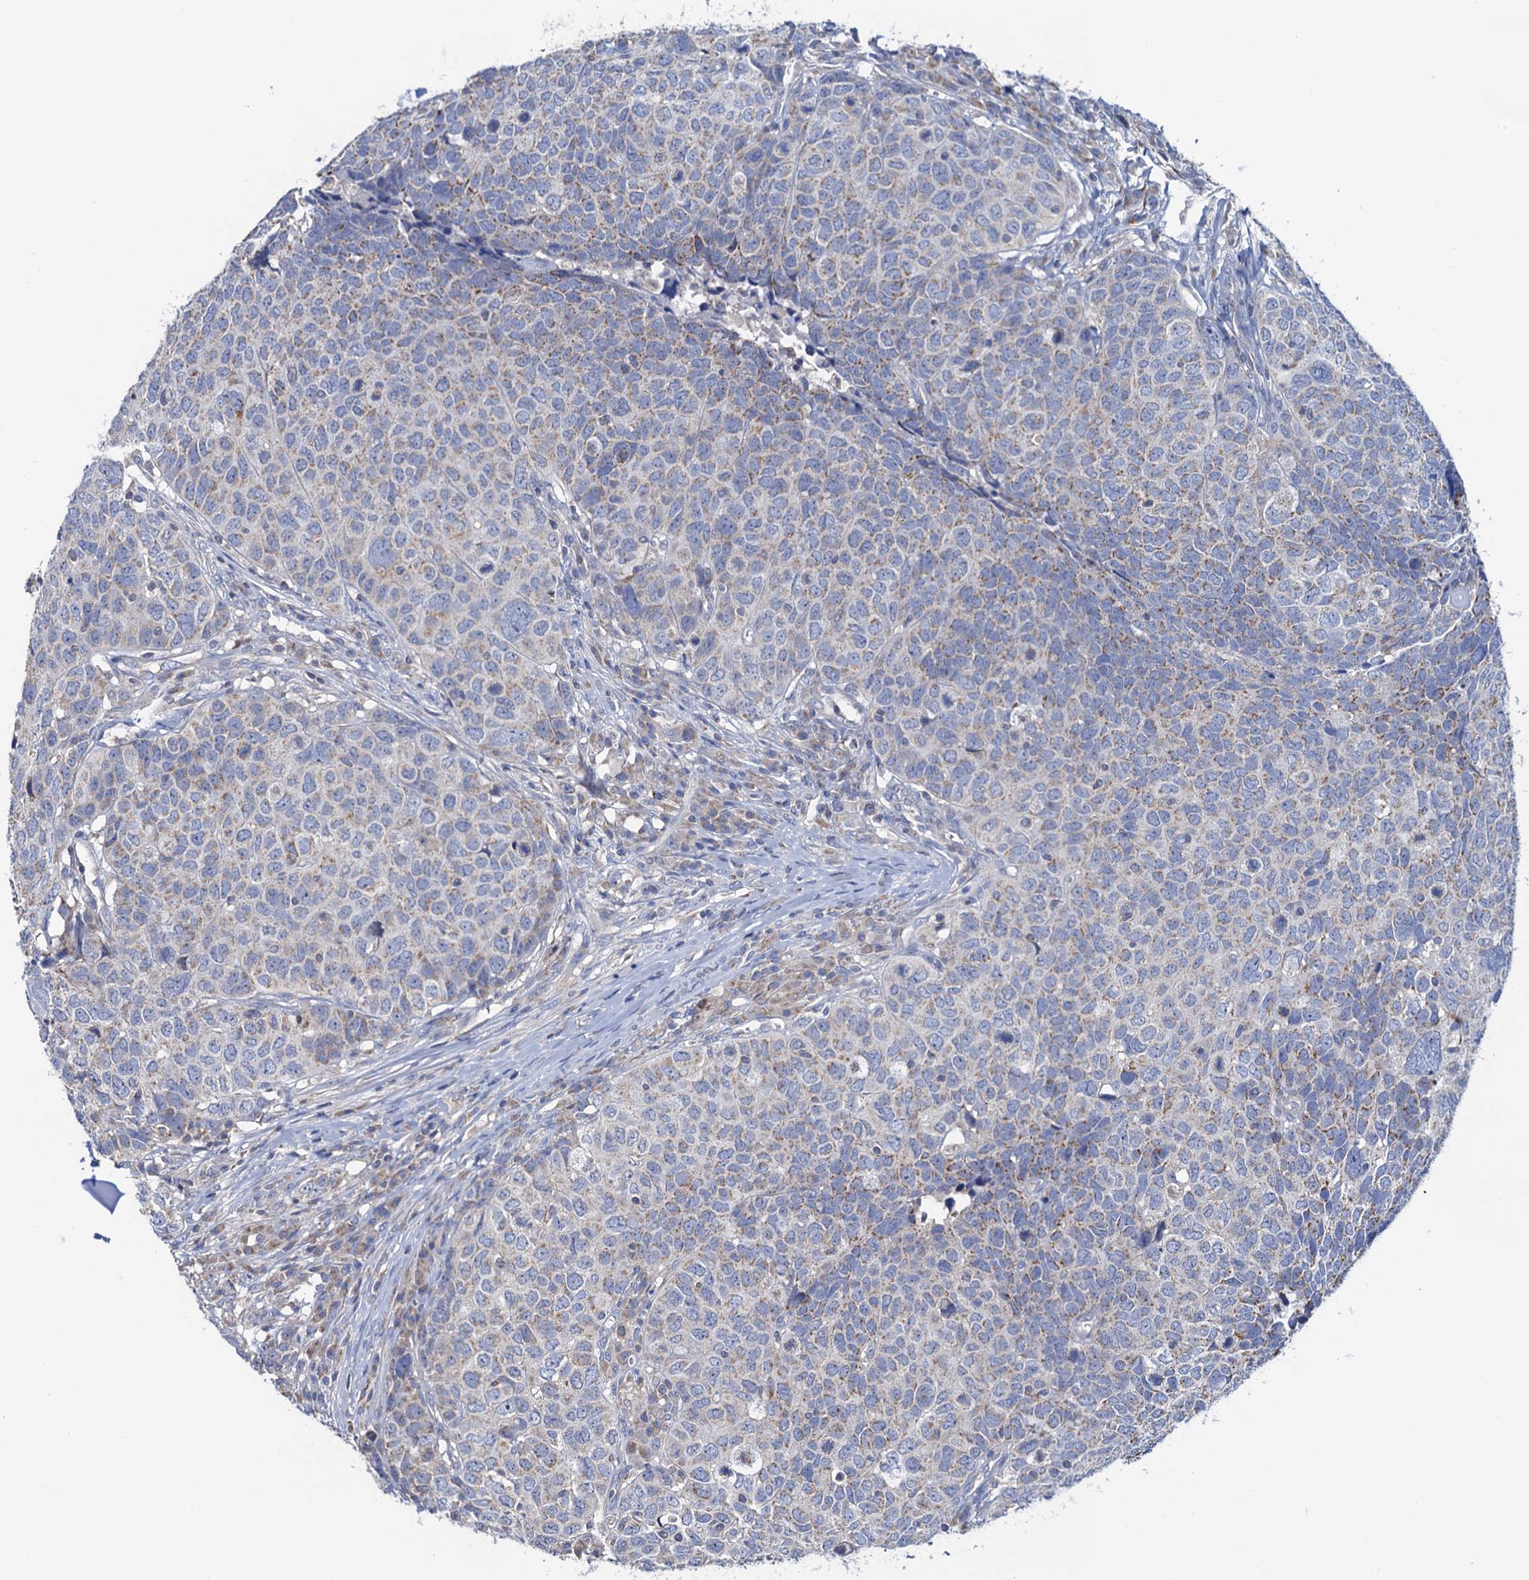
{"staining": {"intensity": "weak", "quantity": "25%-75%", "location": "cytoplasmic/membranous"}, "tissue": "head and neck cancer", "cell_type": "Tumor cells", "image_type": "cancer", "snomed": [{"axis": "morphology", "description": "Squamous cell carcinoma, NOS"}, {"axis": "topography", "description": "Head-Neck"}], "caption": "Squamous cell carcinoma (head and neck) stained with a brown dye reveals weak cytoplasmic/membranous positive staining in approximately 25%-75% of tumor cells.", "gene": "MRPL48", "patient": {"sex": "male", "age": 66}}